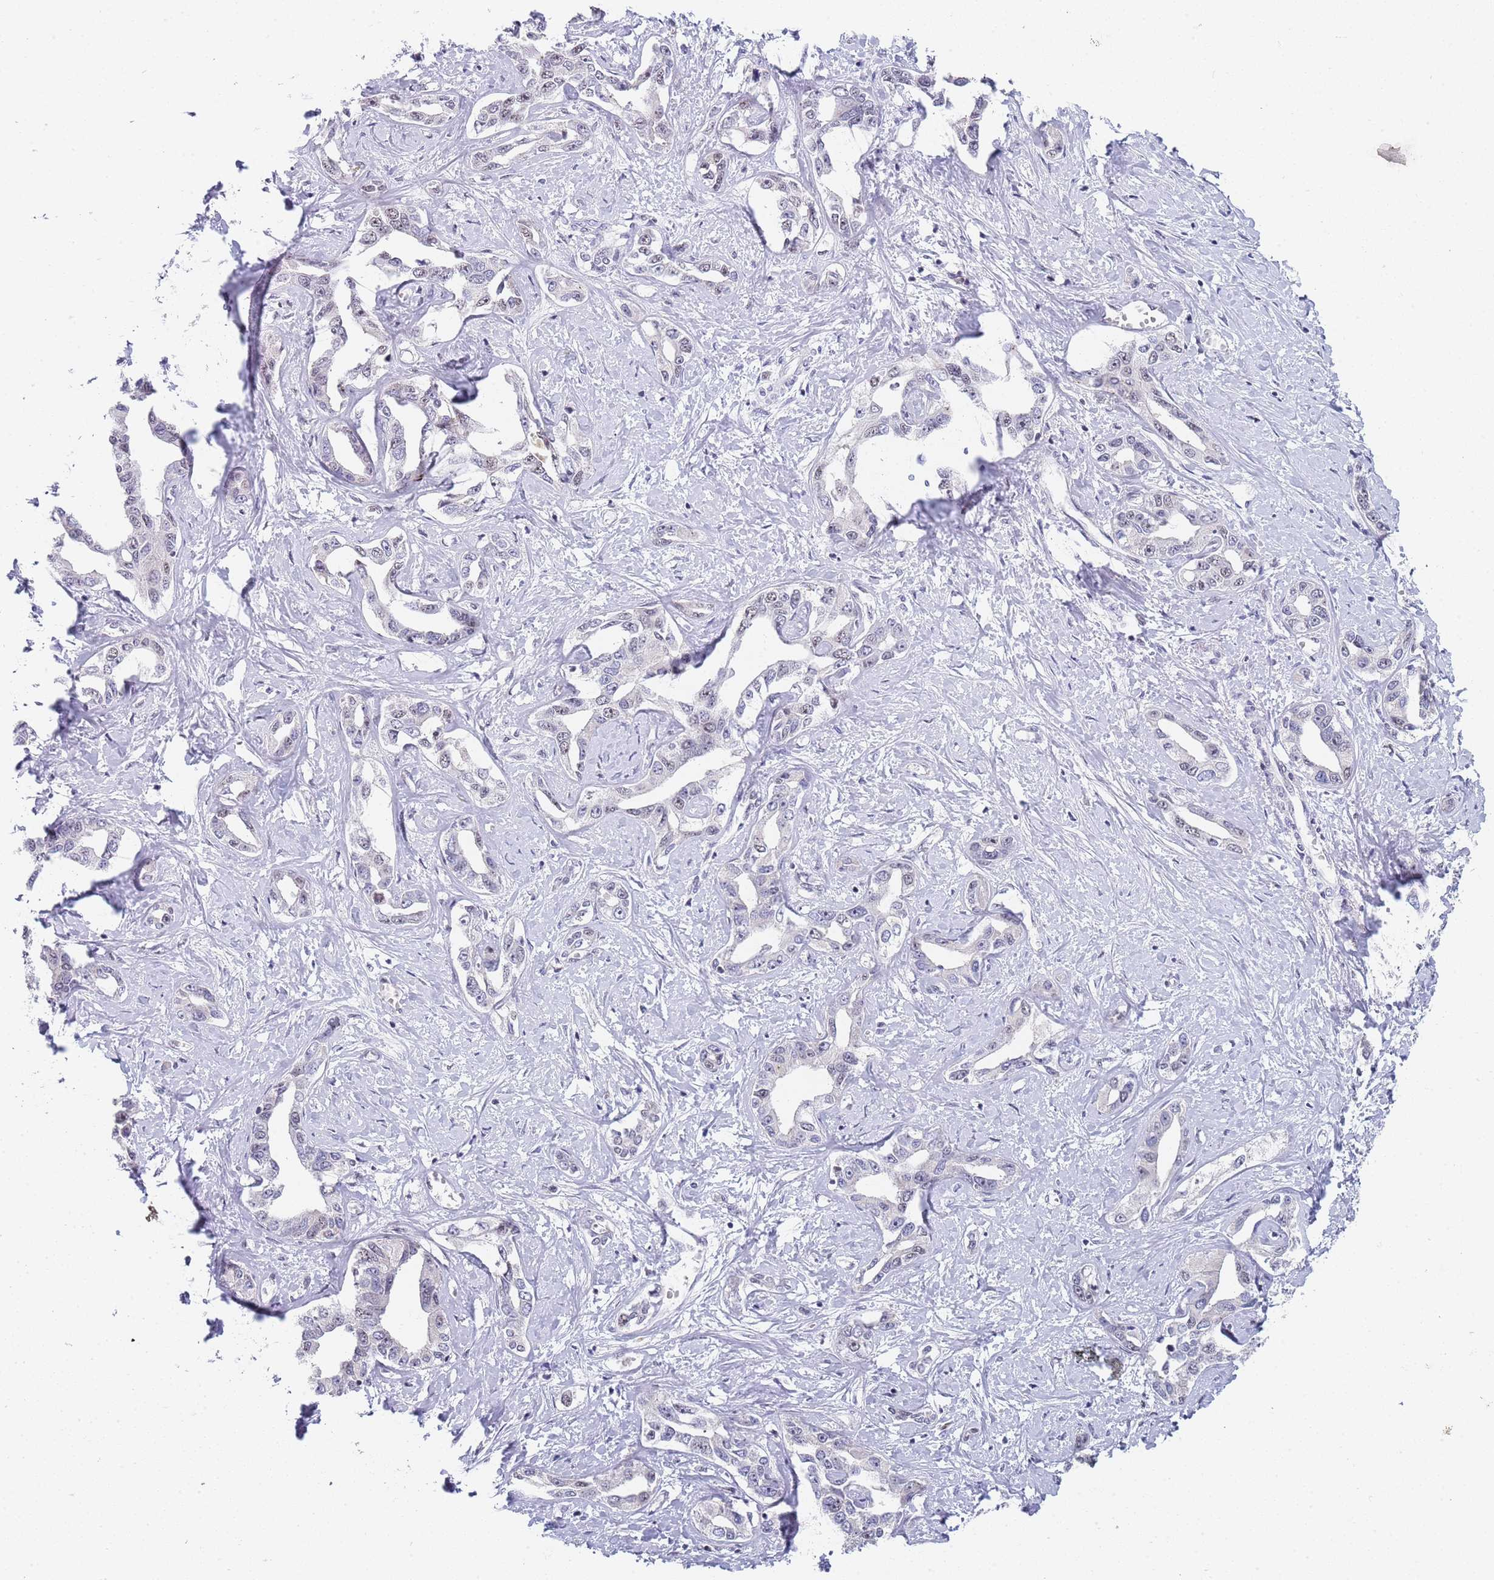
{"staining": {"intensity": "negative", "quantity": "none", "location": "none"}, "tissue": "liver cancer", "cell_type": "Tumor cells", "image_type": "cancer", "snomed": [{"axis": "morphology", "description": "Cholangiocarcinoma"}, {"axis": "topography", "description": "Liver"}], "caption": "Immunohistochemical staining of cholangiocarcinoma (liver) displays no significant positivity in tumor cells.", "gene": "PLCL2", "patient": {"sex": "male", "age": 59}}